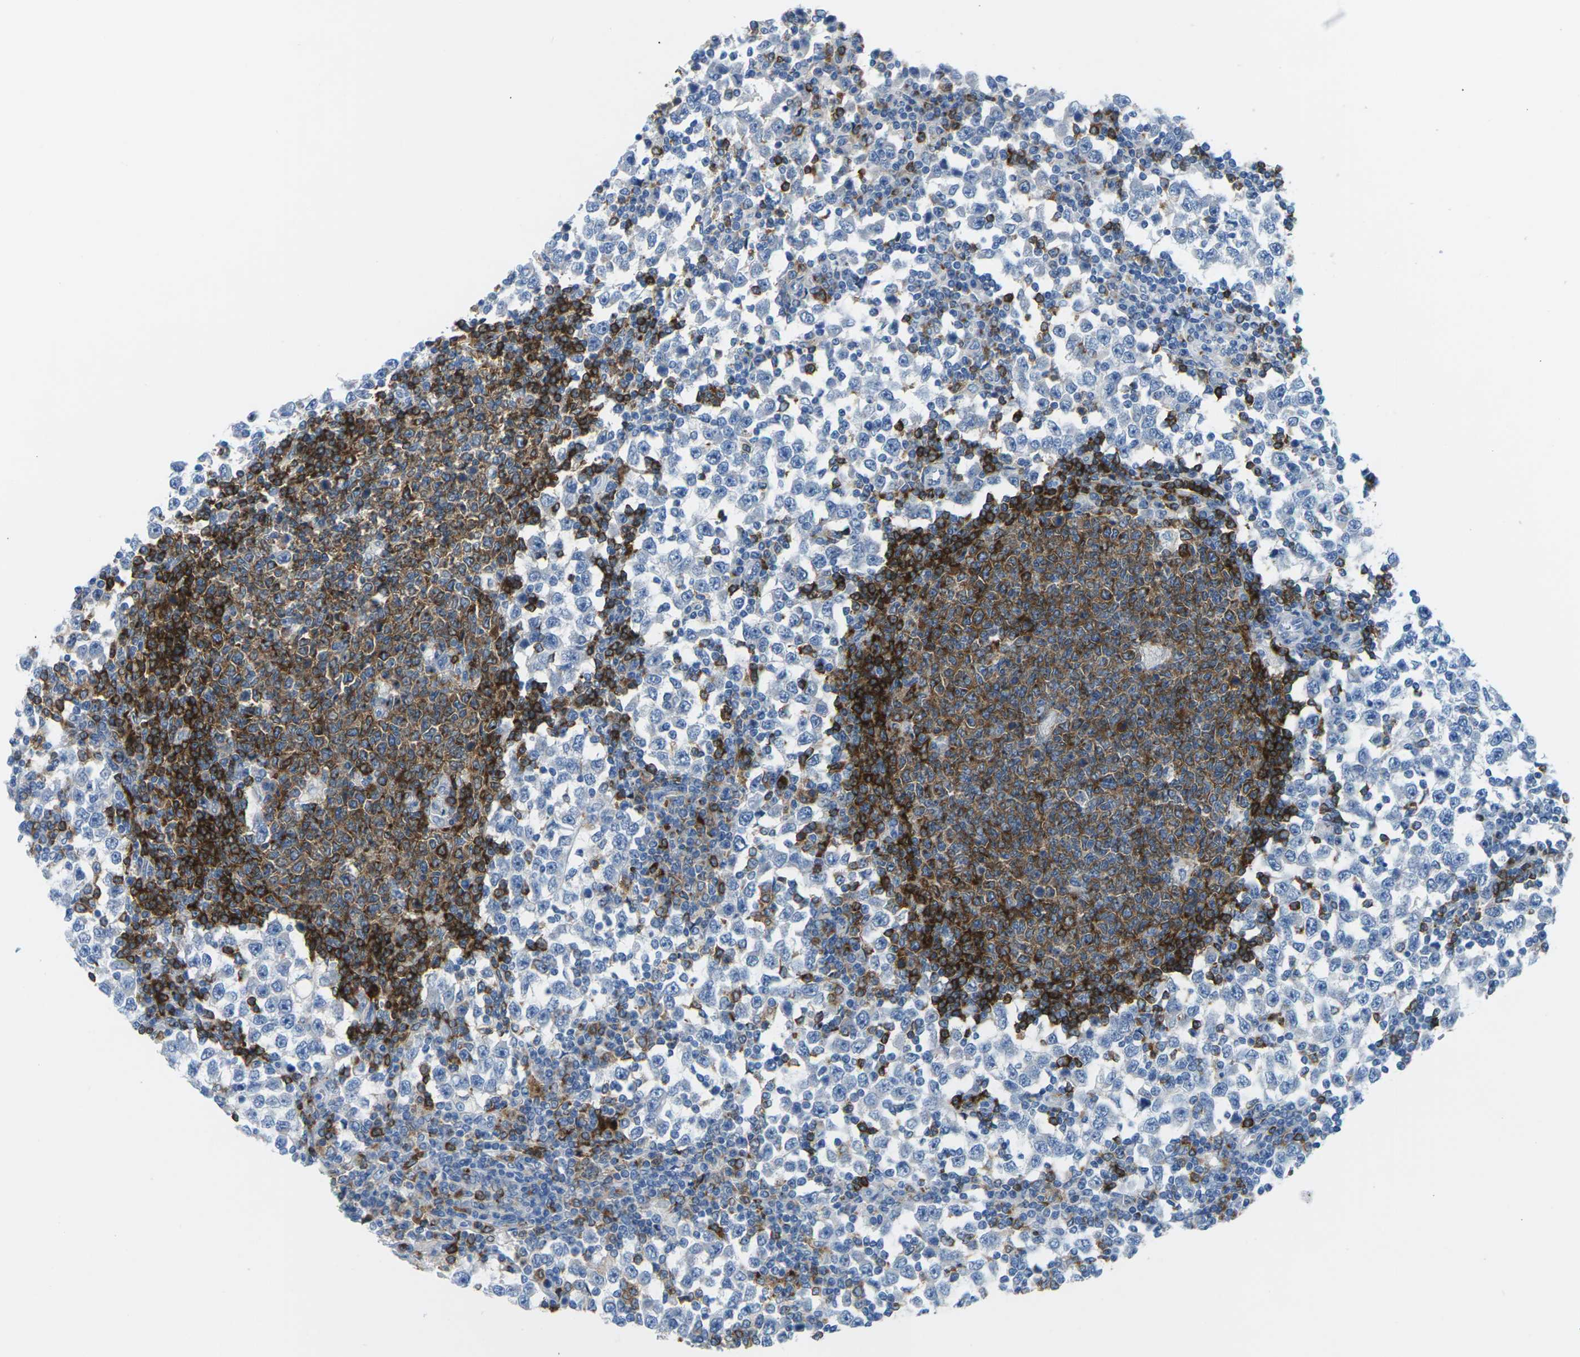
{"staining": {"intensity": "negative", "quantity": "none", "location": "none"}, "tissue": "testis cancer", "cell_type": "Tumor cells", "image_type": "cancer", "snomed": [{"axis": "morphology", "description": "Seminoma, NOS"}, {"axis": "topography", "description": "Testis"}], "caption": "A high-resolution micrograph shows IHC staining of testis cancer, which shows no significant positivity in tumor cells.", "gene": "SYNGR2", "patient": {"sex": "male", "age": 65}}